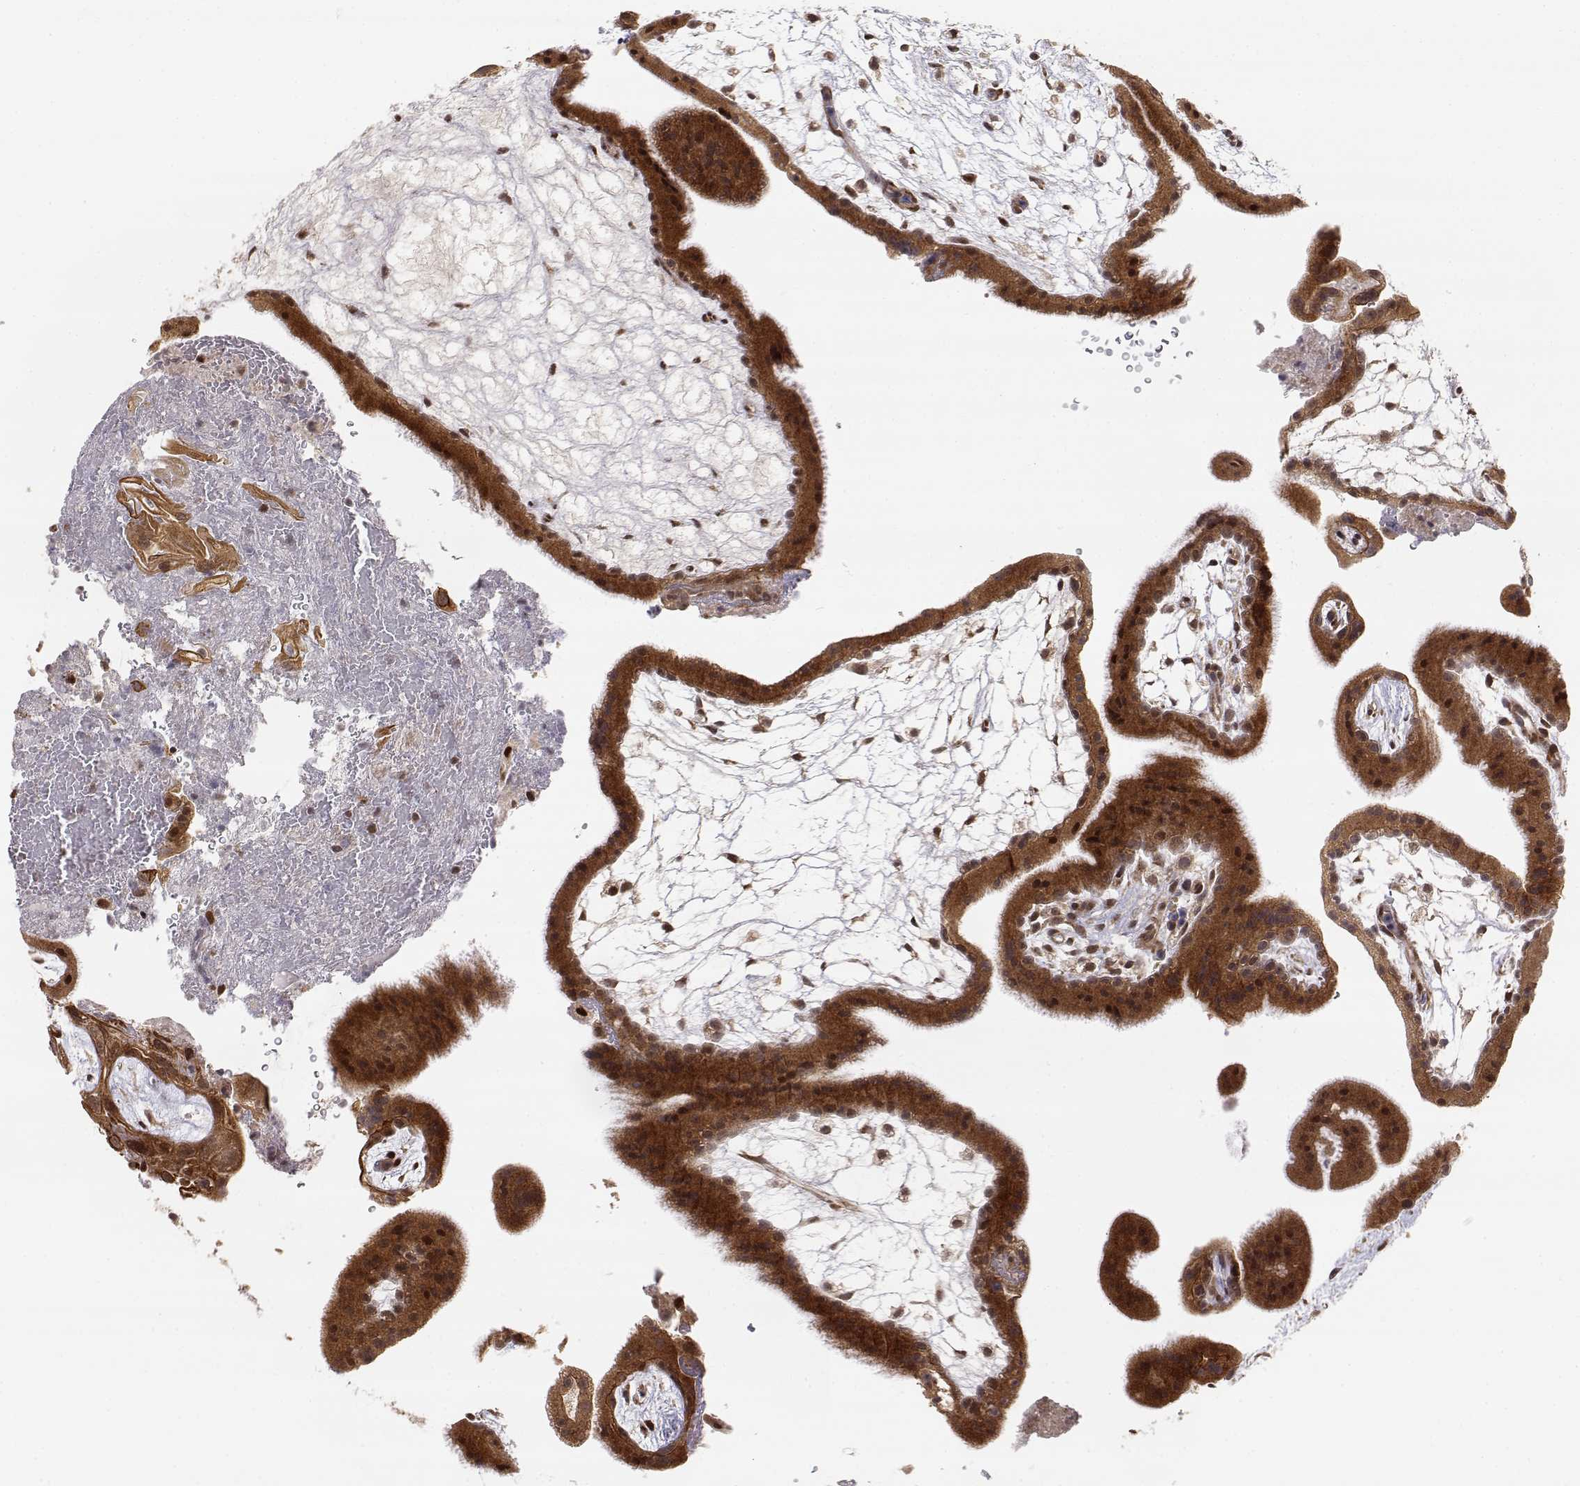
{"staining": {"intensity": "strong", "quantity": ">75%", "location": "nuclear"}, "tissue": "placenta", "cell_type": "Decidual cells", "image_type": "normal", "snomed": [{"axis": "morphology", "description": "Normal tissue, NOS"}, {"axis": "topography", "description": "Placenta"}], "caption": "Immunohistochemical staining of normal human placenta shows strong nuclear protein positivity in approximately >75% of decidual cells. (brown staining indicates protein expression, while blue staining denotes nuclei).", "gene": "BRCA1", "patient": {"sex": "female", "age": 19}}